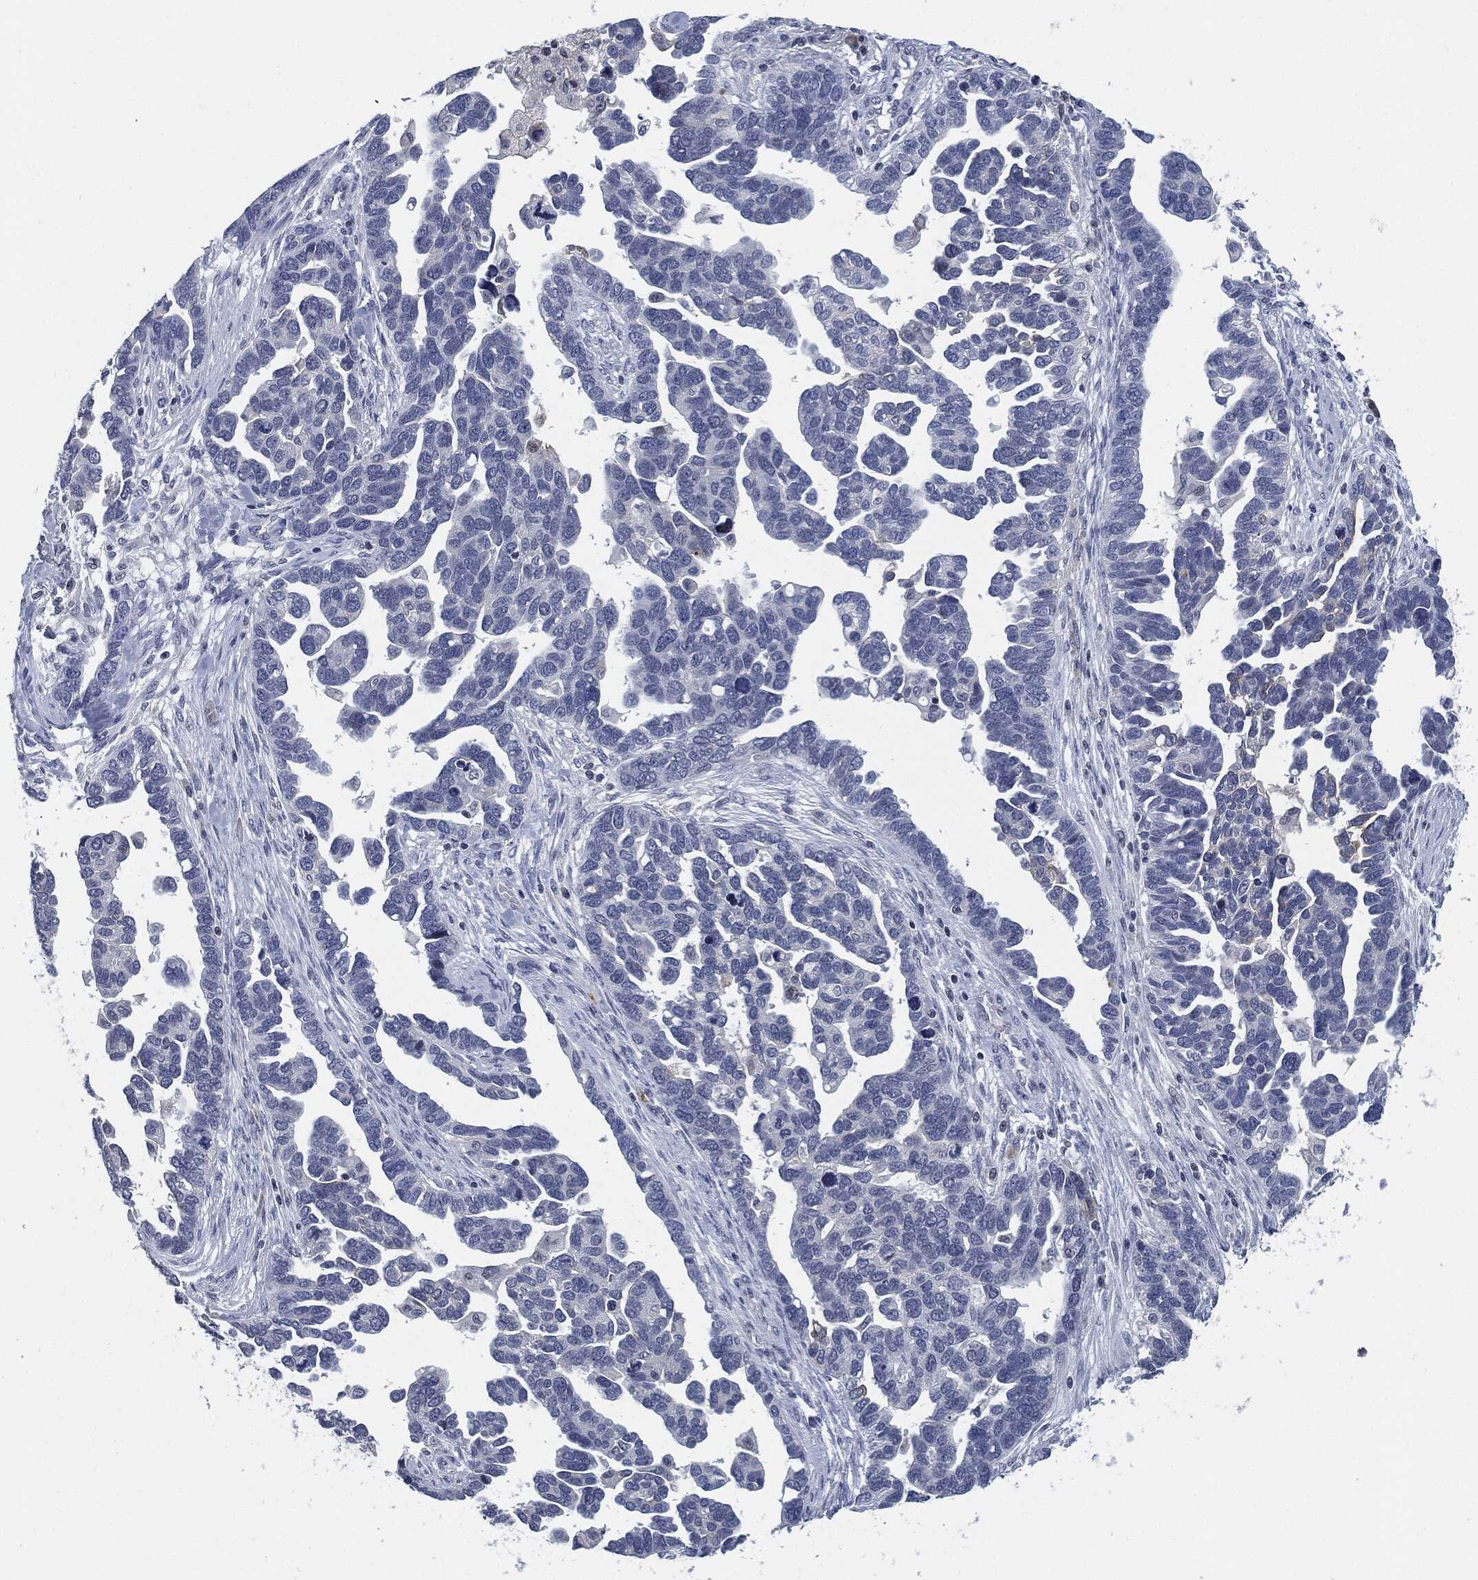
{"staining": {"intensity": "negative", "quantity": "none", "location": "none"}, "tissue": "ovarian cancer", "cell_type": "Tumor cells", "image_type": "cancer", "snomed": [{"axis": "morphology", "description": "Cystadenocarcinoma, serous, NOS"}, {"axis": "topography", "description": "Ovary"}], "caption": "Immunohistochemical staining of human ovarian cancer shows no significant positivity in tumor cells. The staining was performed using DAB (3,3'-diaminobenzidine) to visualize the protein expression in brown, while the nuclei were stained in blue with hematoxylin (Magnification: 20x).", "gene": "PROM1", "patient": {"sex": "female", "age": 54}}